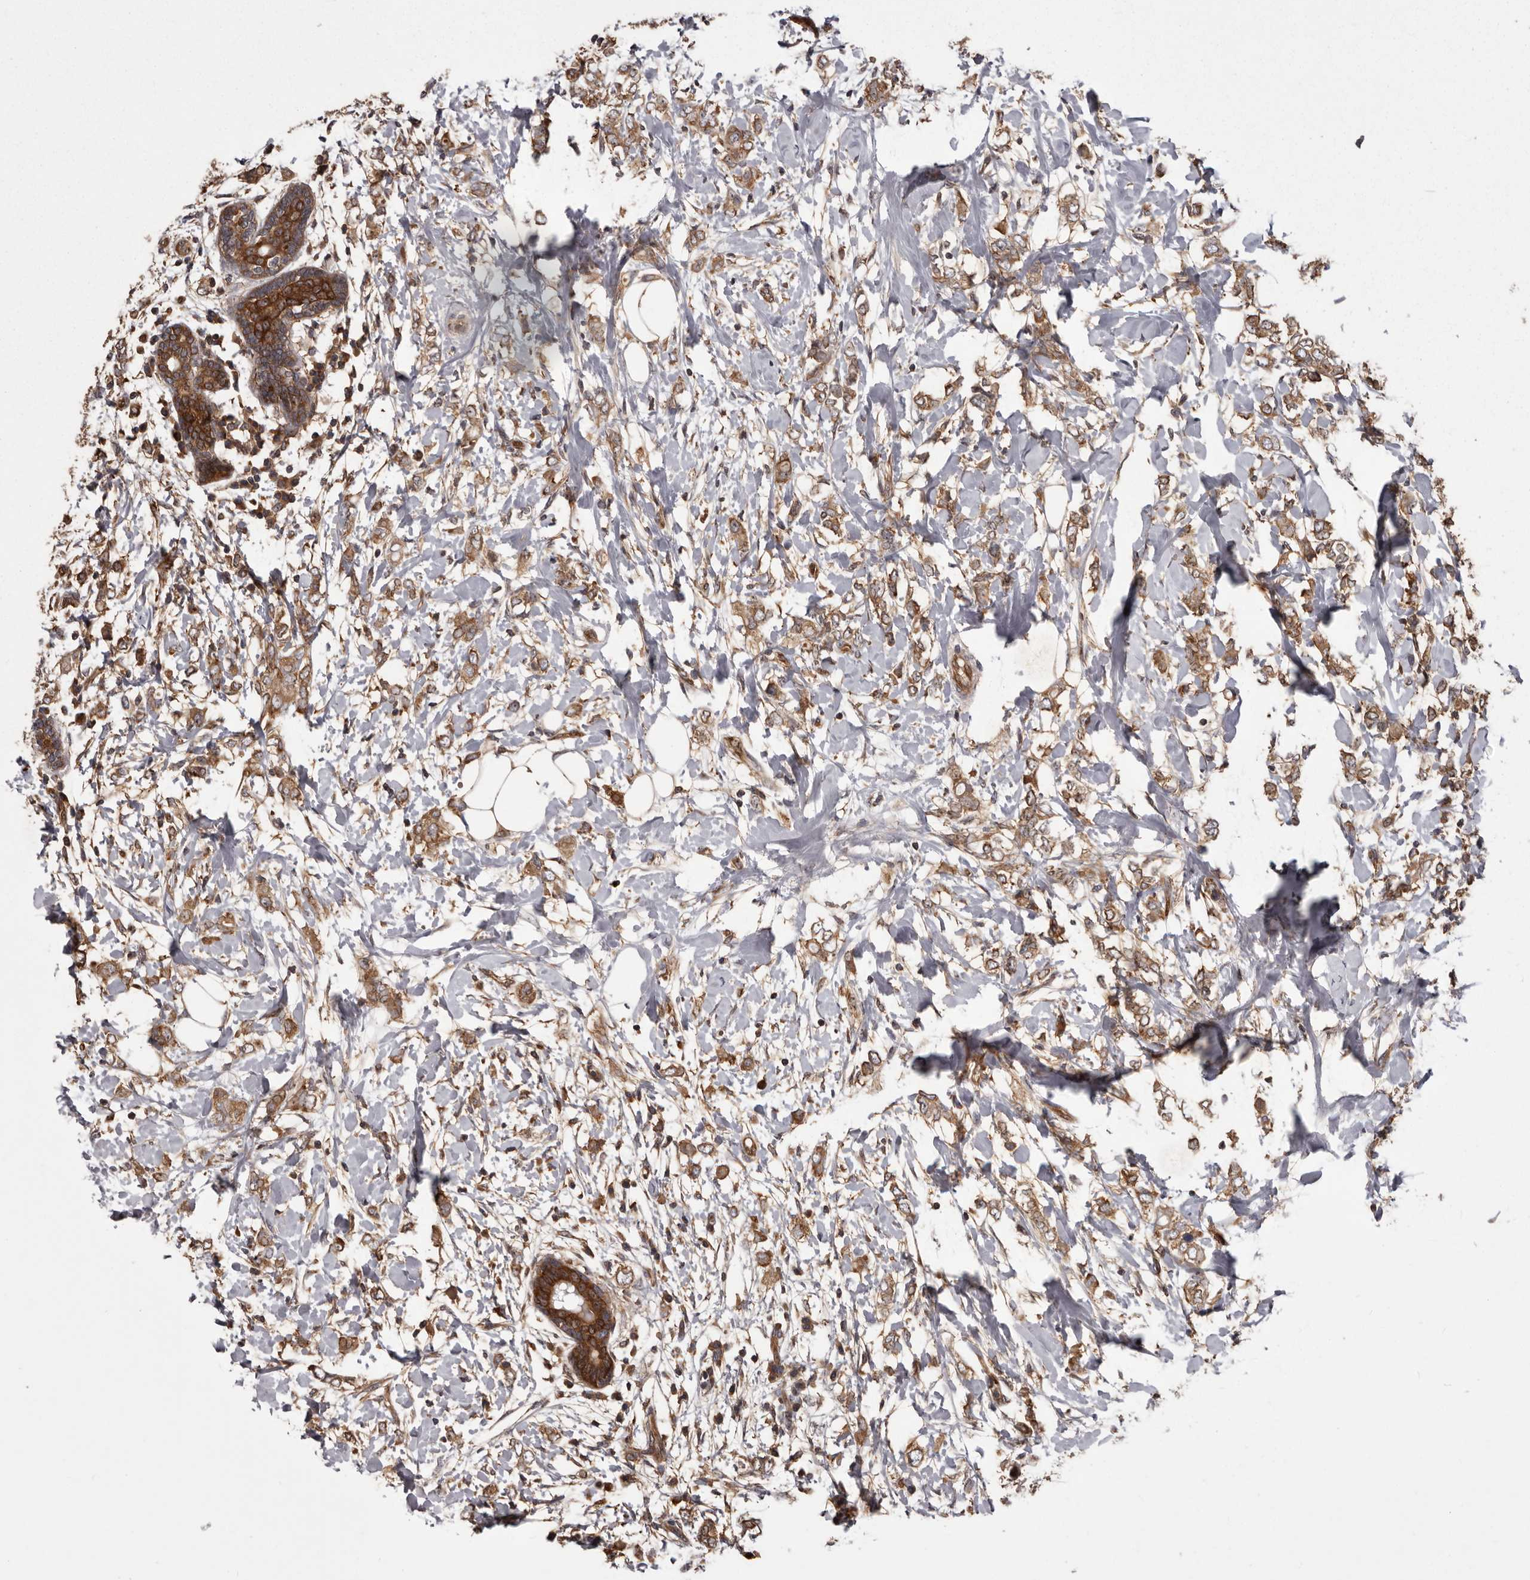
{"staining": {"intensity": "moderate", "quantity": ">75%", "location": "cytoplasmic/membranous"}, "tissue": "breast cancer", "cell_type": "Tumor cells", "image_type": "cancer", "snomed": [{"axis": "morphology", "description": "Normal tissue, NOS"}, {"axis": "morphology", "description": "Lobular carcinoma"}, {"axis": "topography", "description": "Breast"}], "caption": "Immunohistochemical staining of breast lobular carcinoma displays medium levels of moderate cytoplasmic/membranous staining in about >75% of tumor cells.", "gene": "DARS1", "patient": {"sex": "female", "age": 47}}